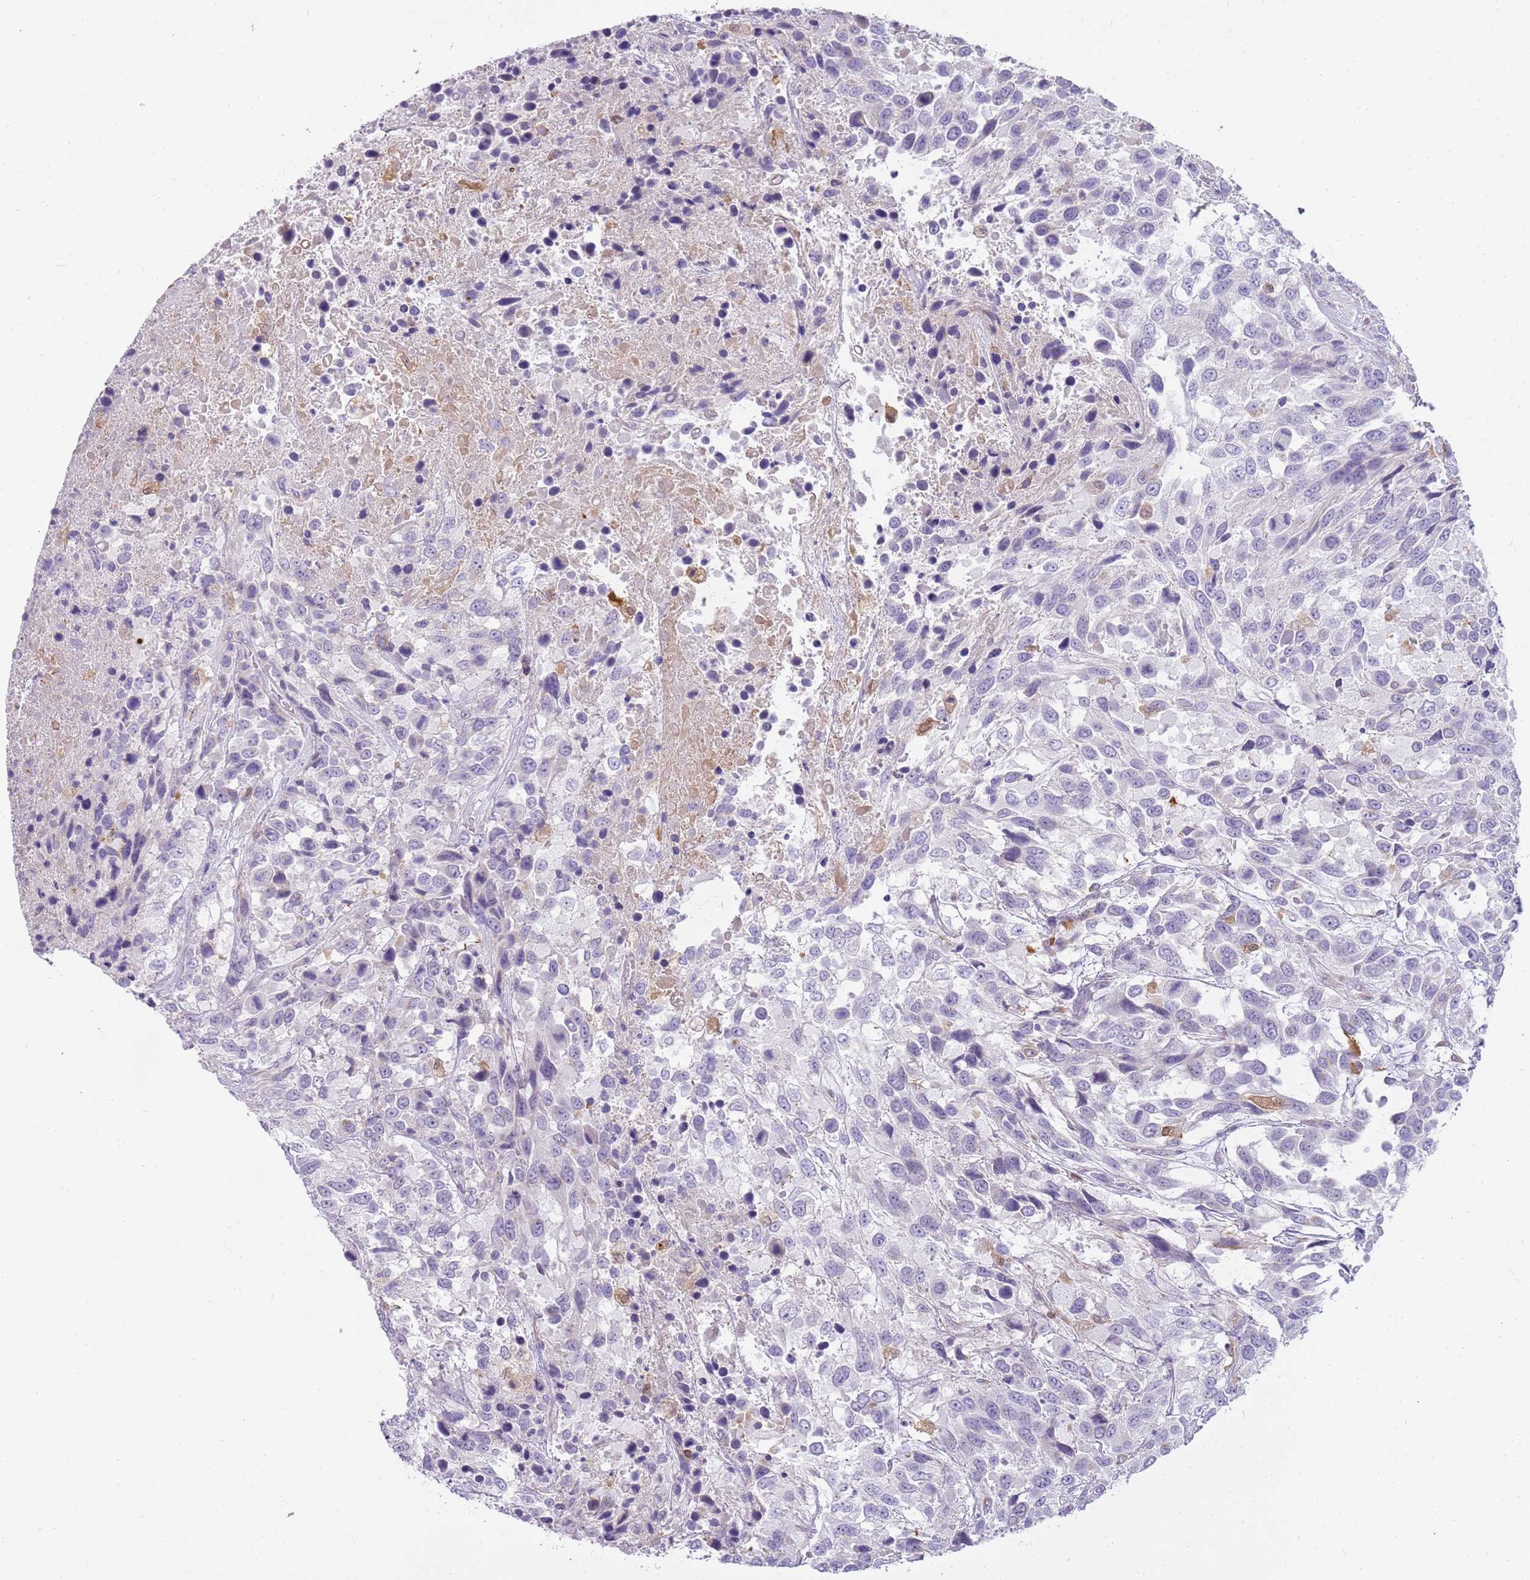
{"staining": {"intensity": "negative", "quantity": "none", "location": "none"}, "tissue": "urothelial cancer", "cell_type": "Tumor cells", "image_type": "cancer", "snomed": [{"axis": "morphology", "description": "Urothelial carcinoma, High grade"}, {"axis": "topography", "description": "Urinary bladder"}], "caption": "An immunohistochemistry (IHC) image of high-grade urothelial carcinoma is shown. There is no staining in tumor cells of high-grade urothelial carcinoma.", "gene": "DIPK1C", "patient": {"sex": "female", "age": 70}}